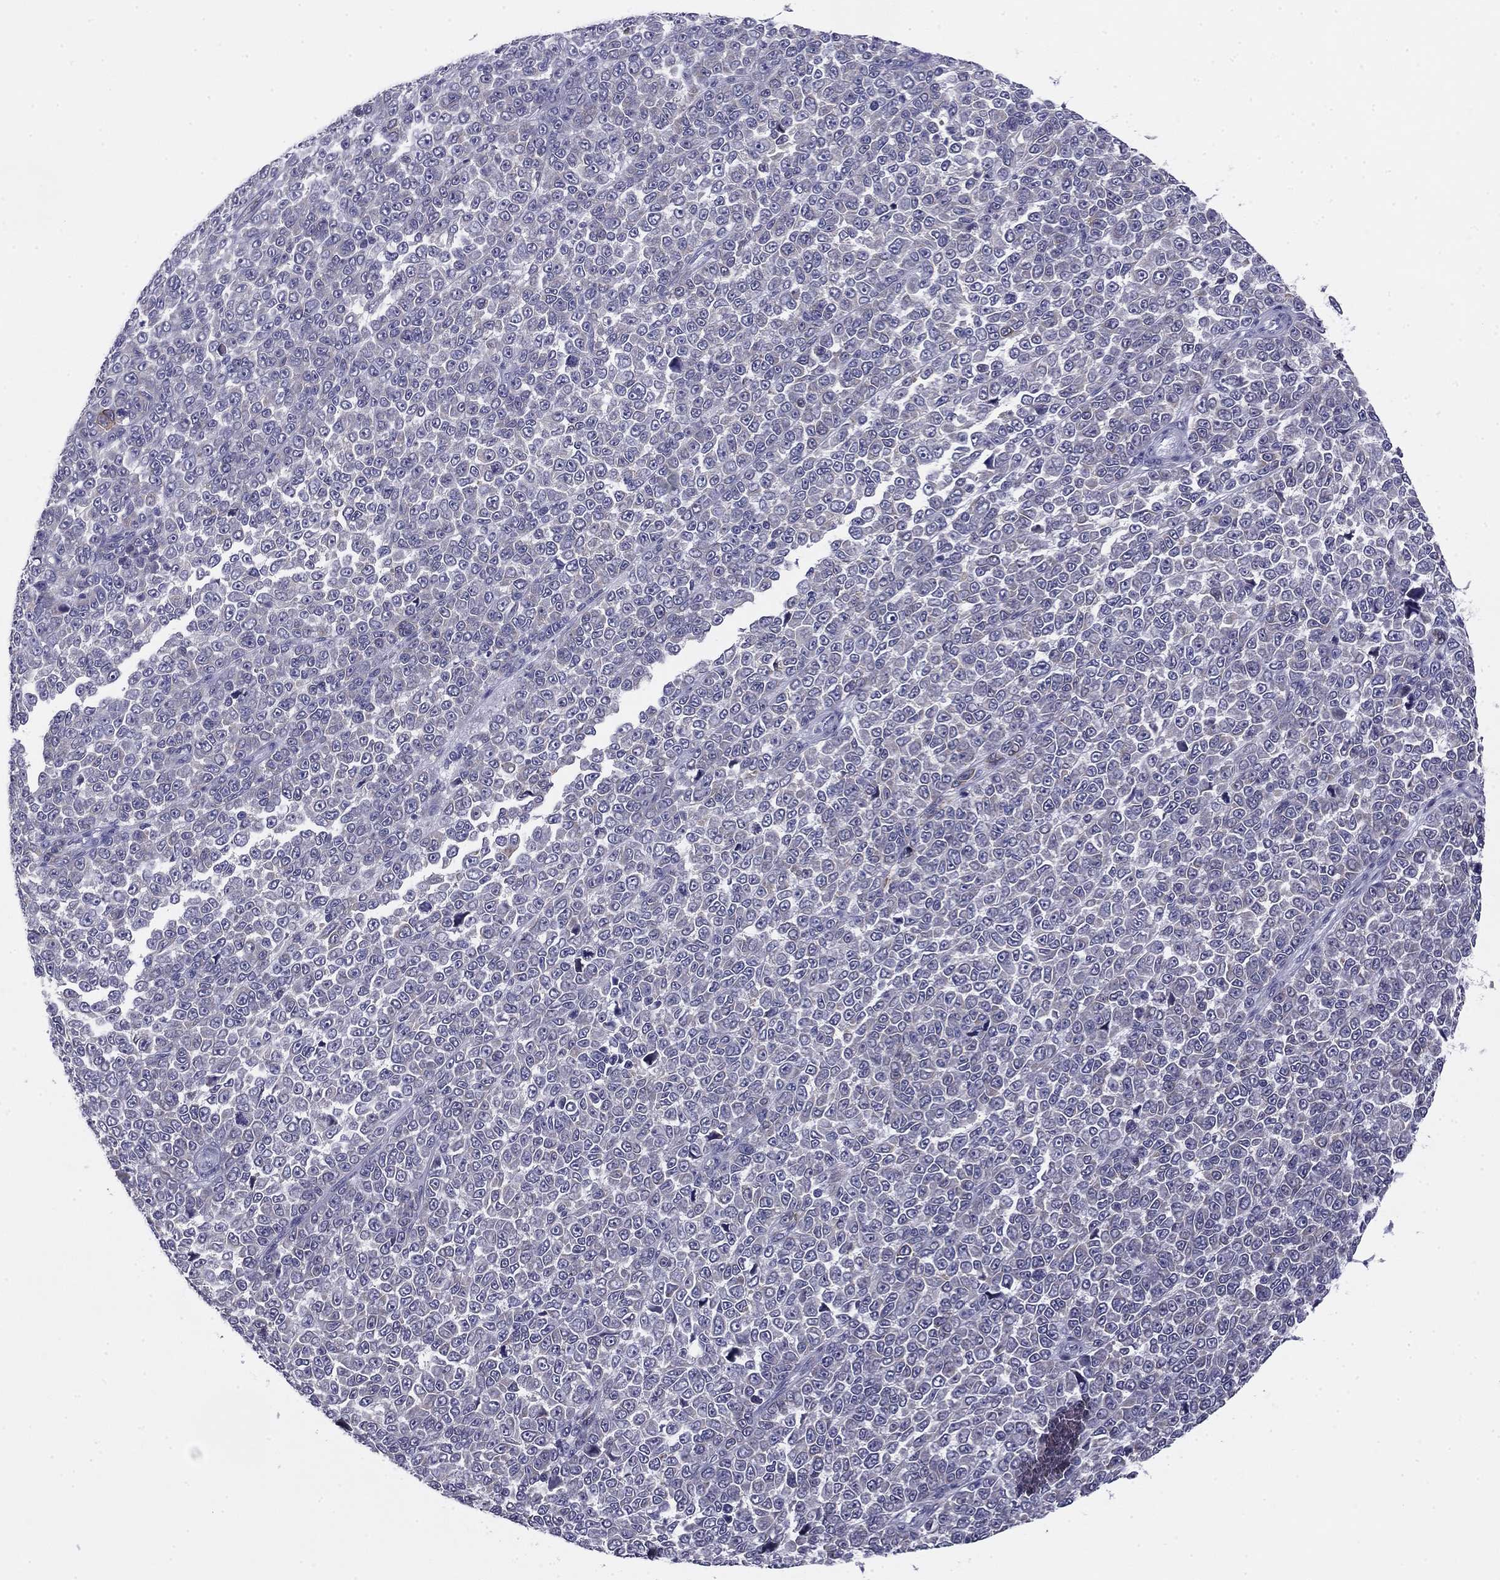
{"staining": {"intensity": "negative", "quantity": "none", "location": "none"}, "tissue": "melanoma", "cell_type": "Tumor cells", "image_type": "cancer", "snomed": [{"axis": "morphology", "description": "Malignant melanoma, NOS"}, {"axis": "topography", "description": "Skin"}], "caption": "High magnification brightfield microscopy of melanoma stained with DAB (3,3'-diaminobenzidine) (brown) and counterstained with hematoxylin (blue): tumor cells show no significant staining. Brightfield microscopy of immunohistochemistry stained with DAB (3,3'-diaminobenzidine) (brown) and hematoxylin (blue), captured at high magnification.", "gene": "TMED3", "patient": {"sex": "female", "age": 95}}